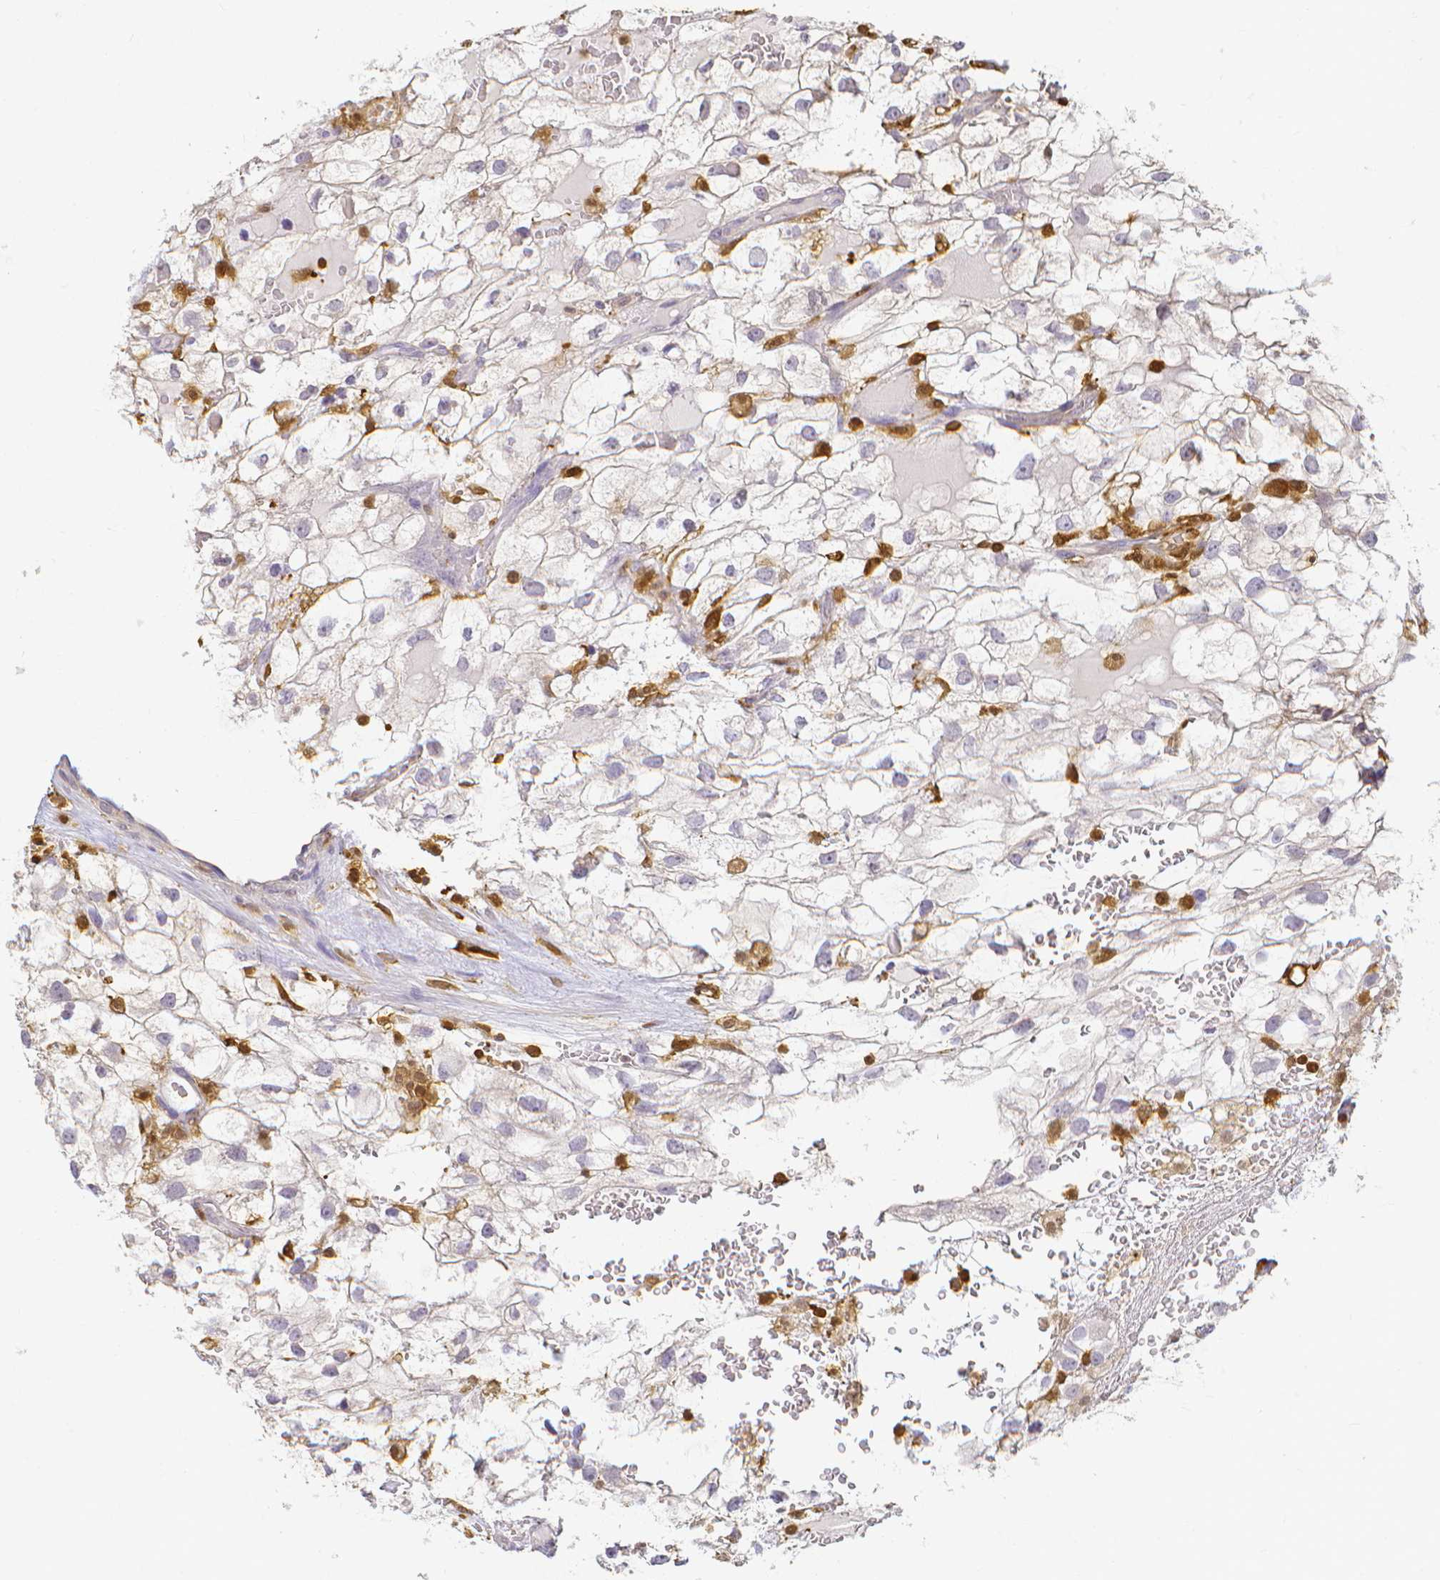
{"staining": {"intensity": "negative", "quantity": "none", "location": "none"}, "tissue": "renal cancer", "cell_type": "Tumor cells", "image_type": "cancer", "snomed": [{"axis": "morphology", "description": "Adenocarcinoma, NOS"}, {"axis": "topography", "description": "Kidney"}], "caption": "Tumor cells are negative for brown protein staining in renal adenocarcinoma.", "gene": "COTL1", "patient": {"sex": "male", "age": 59}}